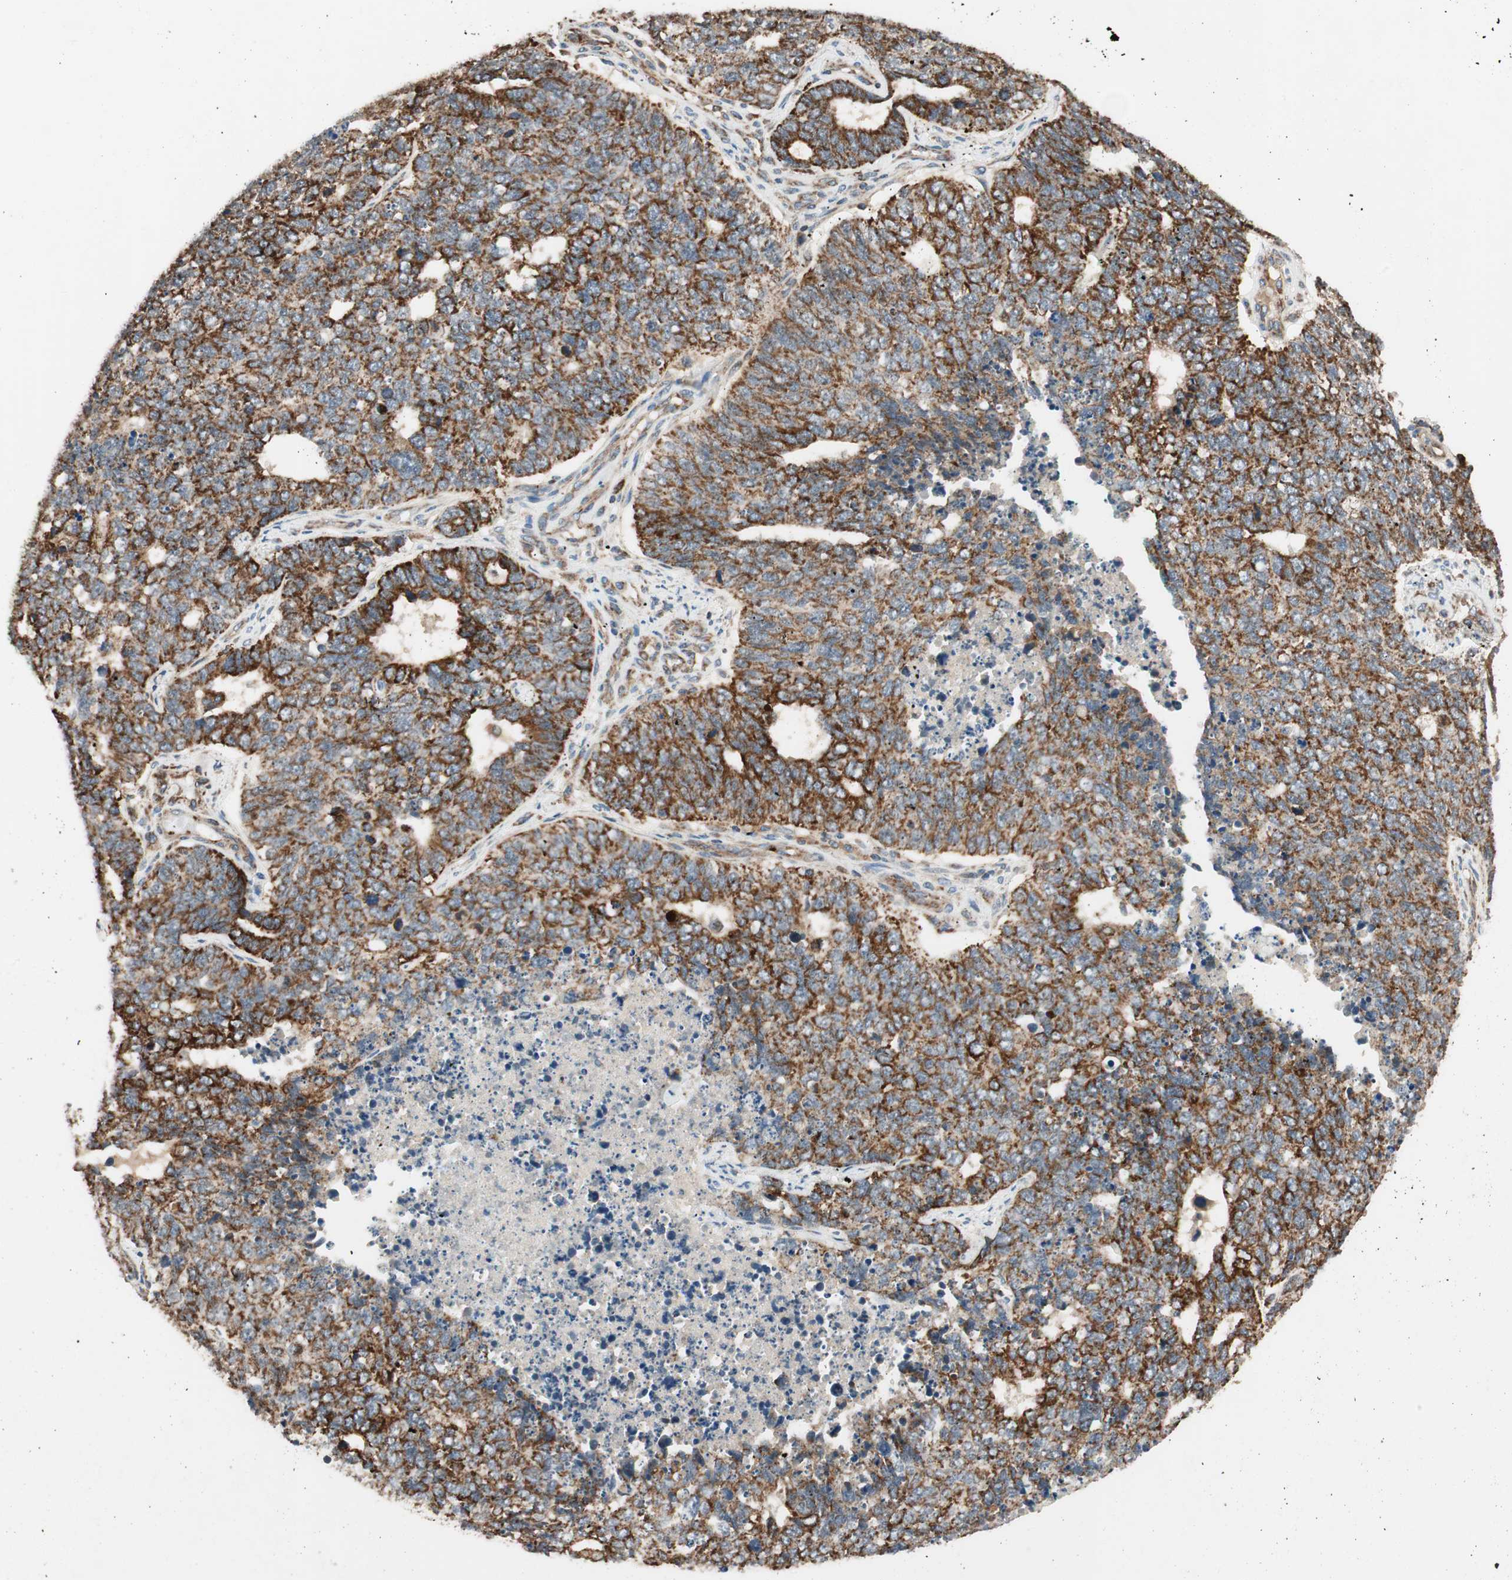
{"staining": {"intensity": "strong", "quantity": ">75%", "location": "cytoplasmic/membranous"}, "tissue": "cervical cancer", "cell_type": "Tumor cells", "image_type": "cancer", "snomed": [{"axis": "morphology", "description": "Squamous cell carcinoma, NOS"}, {"axis": "topography", "description": "Cervix"}], "caption": "A histopathology image showing strong cytoplasmic/membranous expression in approximately >75% of tumor cells in cervical squamous cell carcinoma, as visualized by brown immunohistochemical staining.", "gene": "AKAP1", "patient": {"sex": "female", "age": 63}}